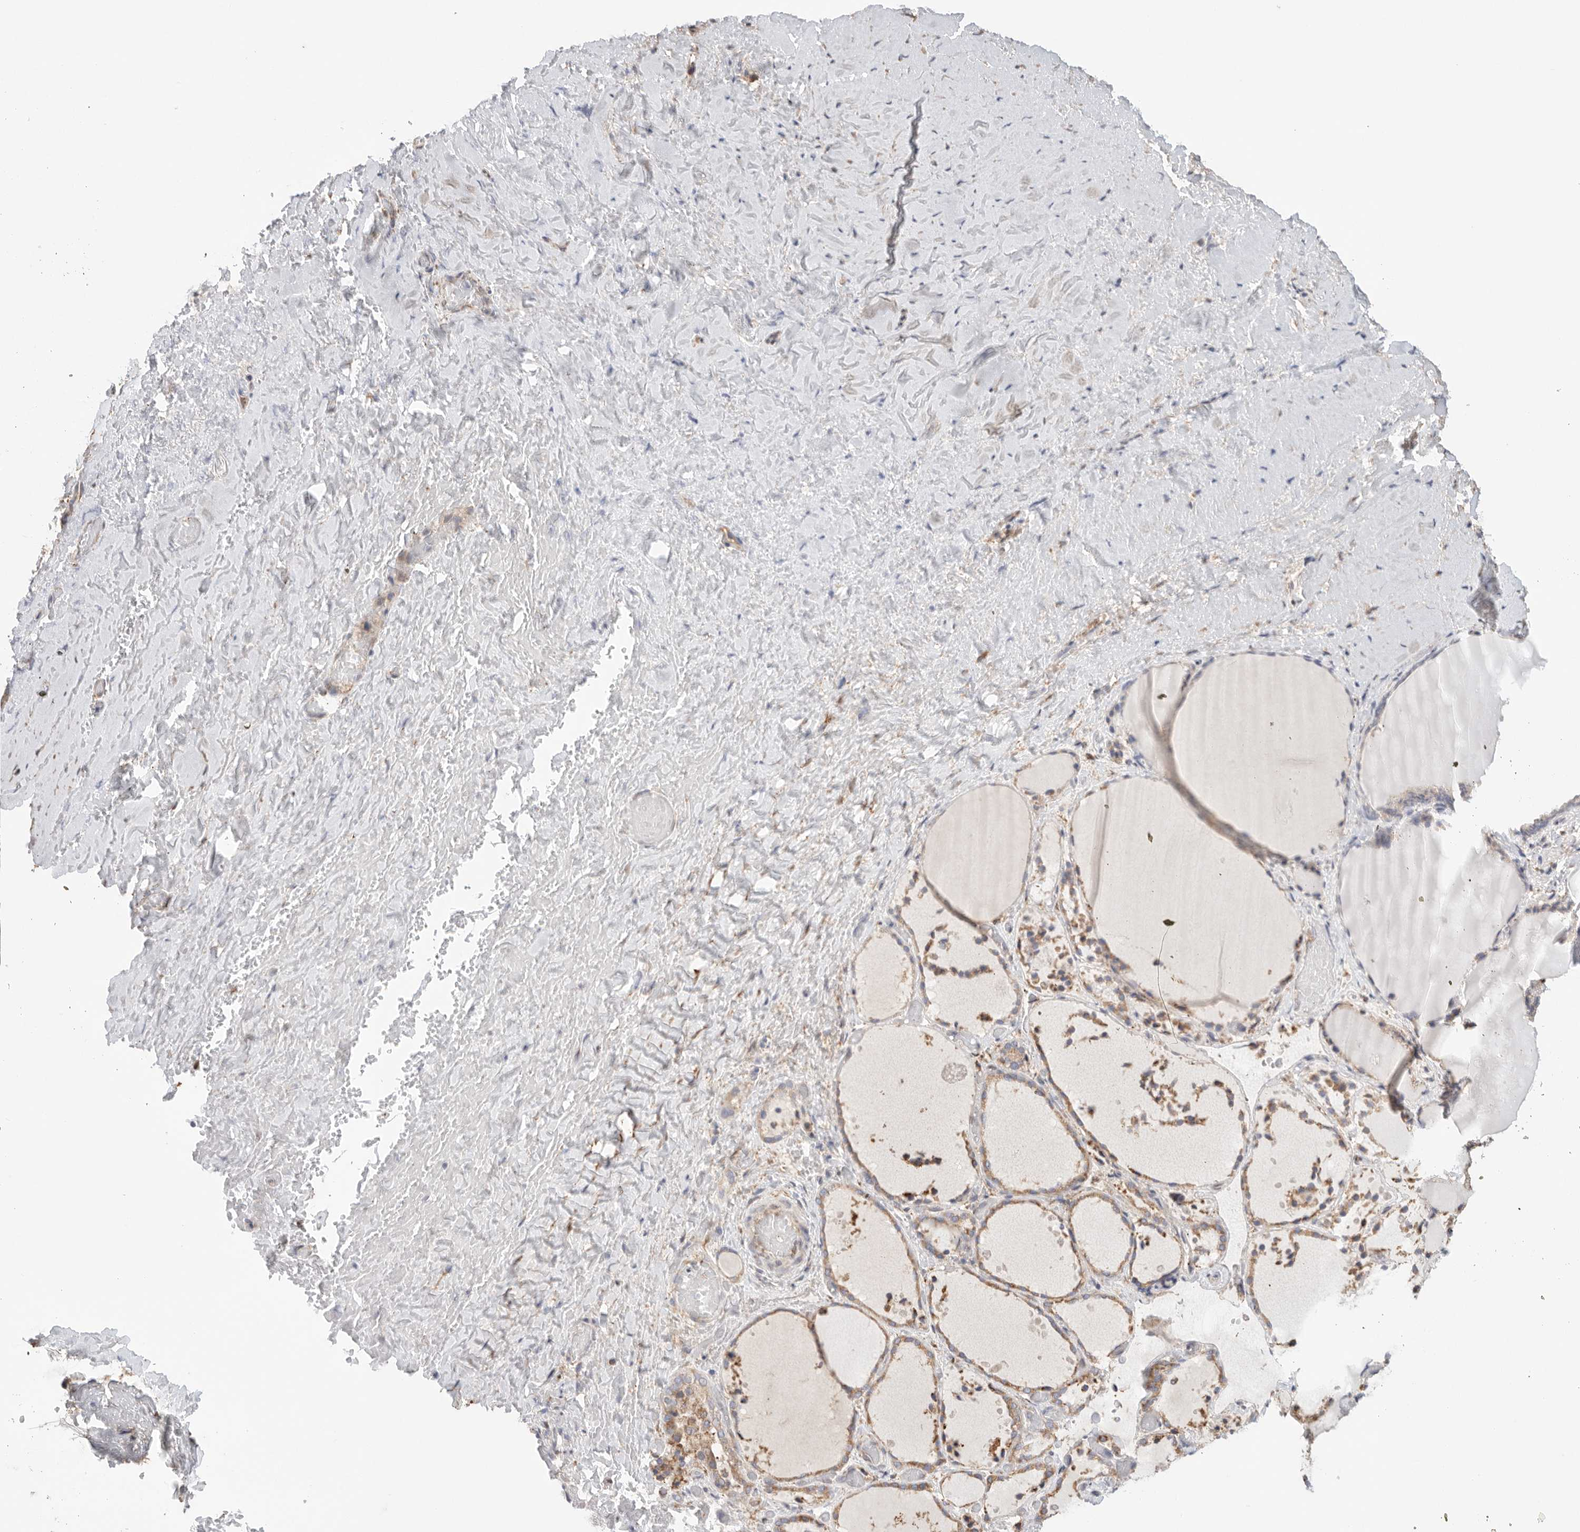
{"staining": {"intensity": "moderate", "quantity": "25%-75%", "location": "cytoplasmic/membranous"}, "tissue": "thyroid gland", "cell_type": "Glandular cells", "image_type": "normal", "snomed": [{"axis": "morphology", "description": "Normal tissue, NOS"}, {"axis": "topography", "description": "Thyroid gland"}], "caption": "This image reveals immunohistochemistry (IHC) staining of normal thyroid gland, with medium moderate cytoplasmic/membranous expression in about 25%-75% of glandular cells.", "gene": "BLOC1S5", "patient": {"sex": "female", "age": 44}}